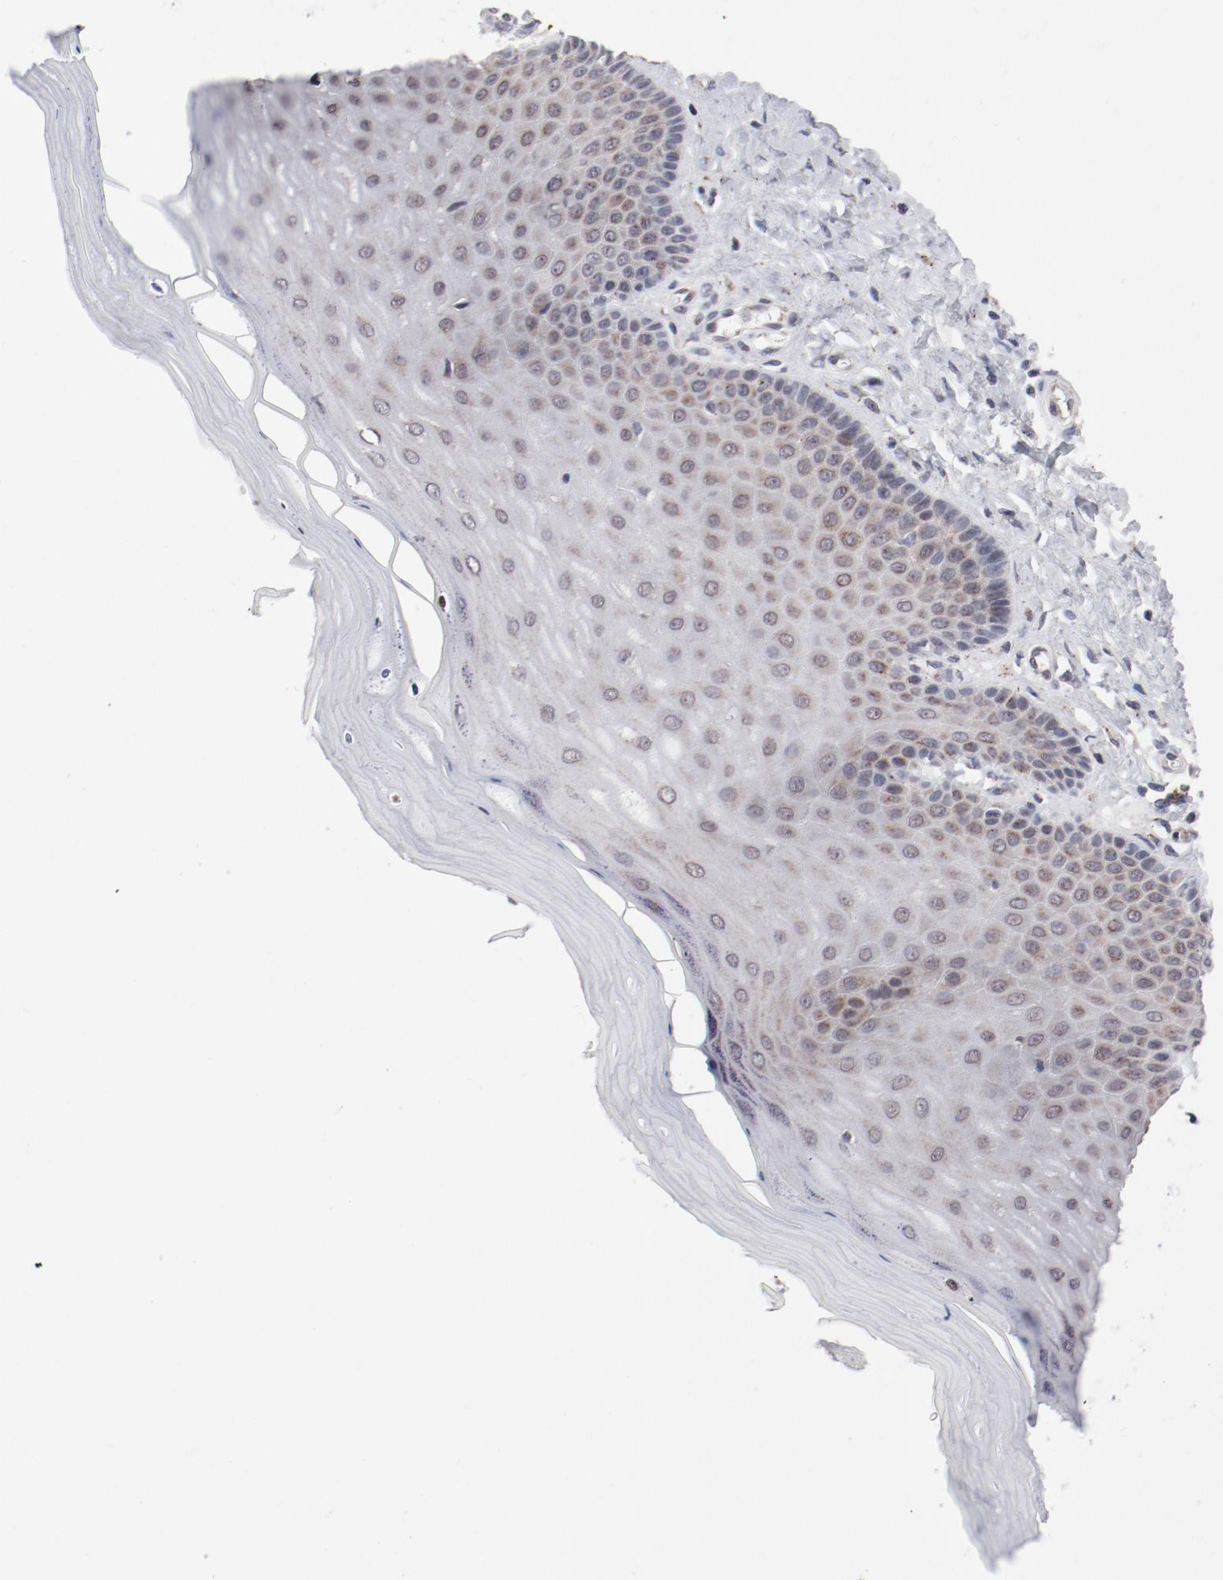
{"staining": {"intensity": "moderate", "quantity": ">75%", "location": "cytoplasmic/membranous"}, "tissue": "cervix", "cell_type": "Glandular cells", "image_type": "normal", "snomed": [{"axis": "morphology", "description": "Normal tissue, NOS"}, {"axis": "topography", "description": "Cervix"}], "caption": "Immunohistochemical staining of unremarkable cervix demonstrates >75% levels of moderate cytoplasmic/membranous protein staining in approximately >75% of glandular cells. (DAB IHC with brightfield microscopy, high magnification).", "gene": "RPL12", "patient": {"sex": "female", "age": 55}}